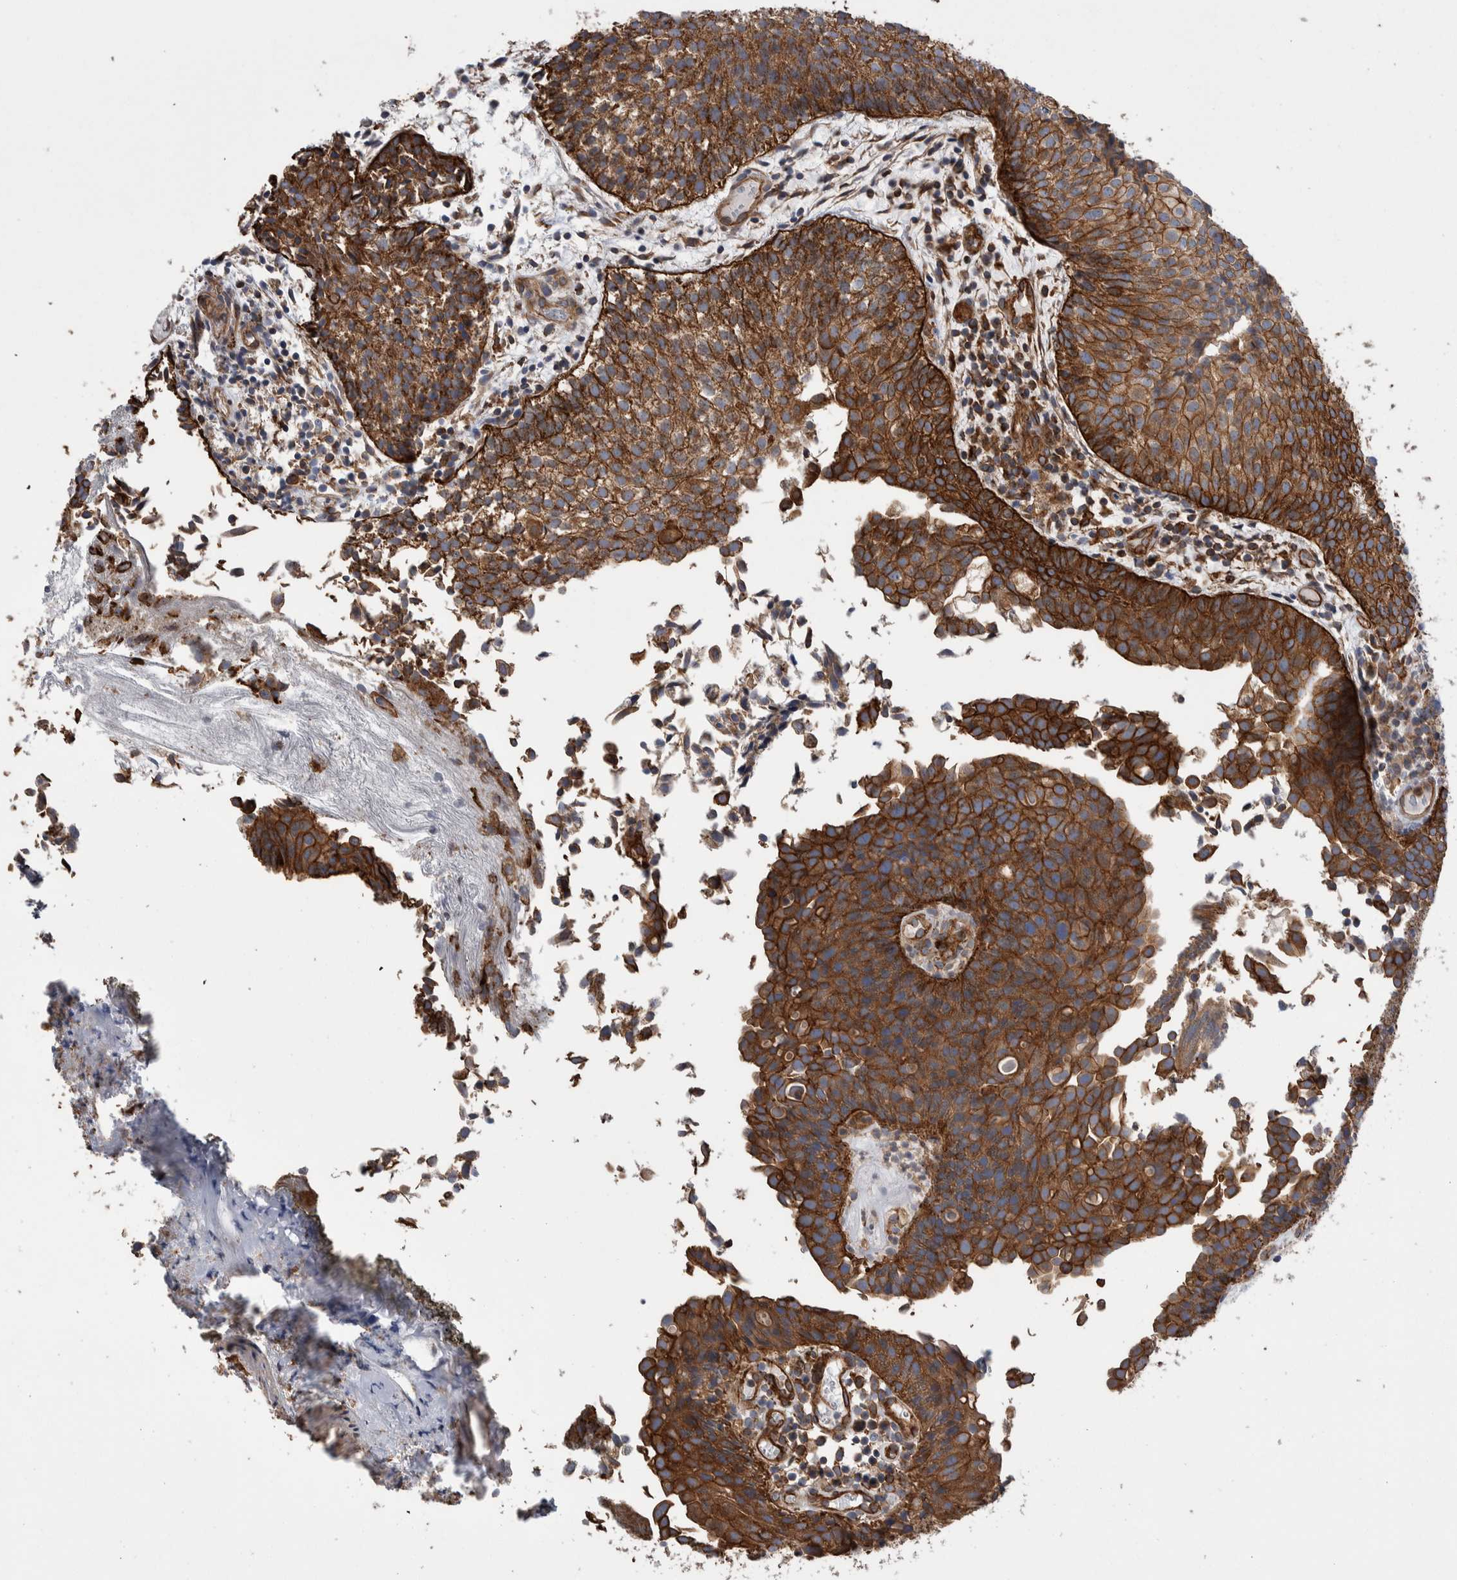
{"staining": {"intensity": "strong", "quantity": ">75%", "location": "cytoplasmic/membranous"}, "tissue": "urothelial cancer", "cell_type": "Tumor cells", "image_type": "cancer", "snomed": [{"axis": "morphology", "description": "Urothelial carcinoma, Low grade"}, {"axis": "topography", "description": "Urinary bladder"}], "caption": "Immunohistochemistry (IHC) (DAB) staining of low-grade urothelial carcinoma reveals strong cytoplasmic/membranous protein staining in approximately >75% of tumor cells.", "gene": "KIF12", "patient": {"sex": "male", "age": 86}}